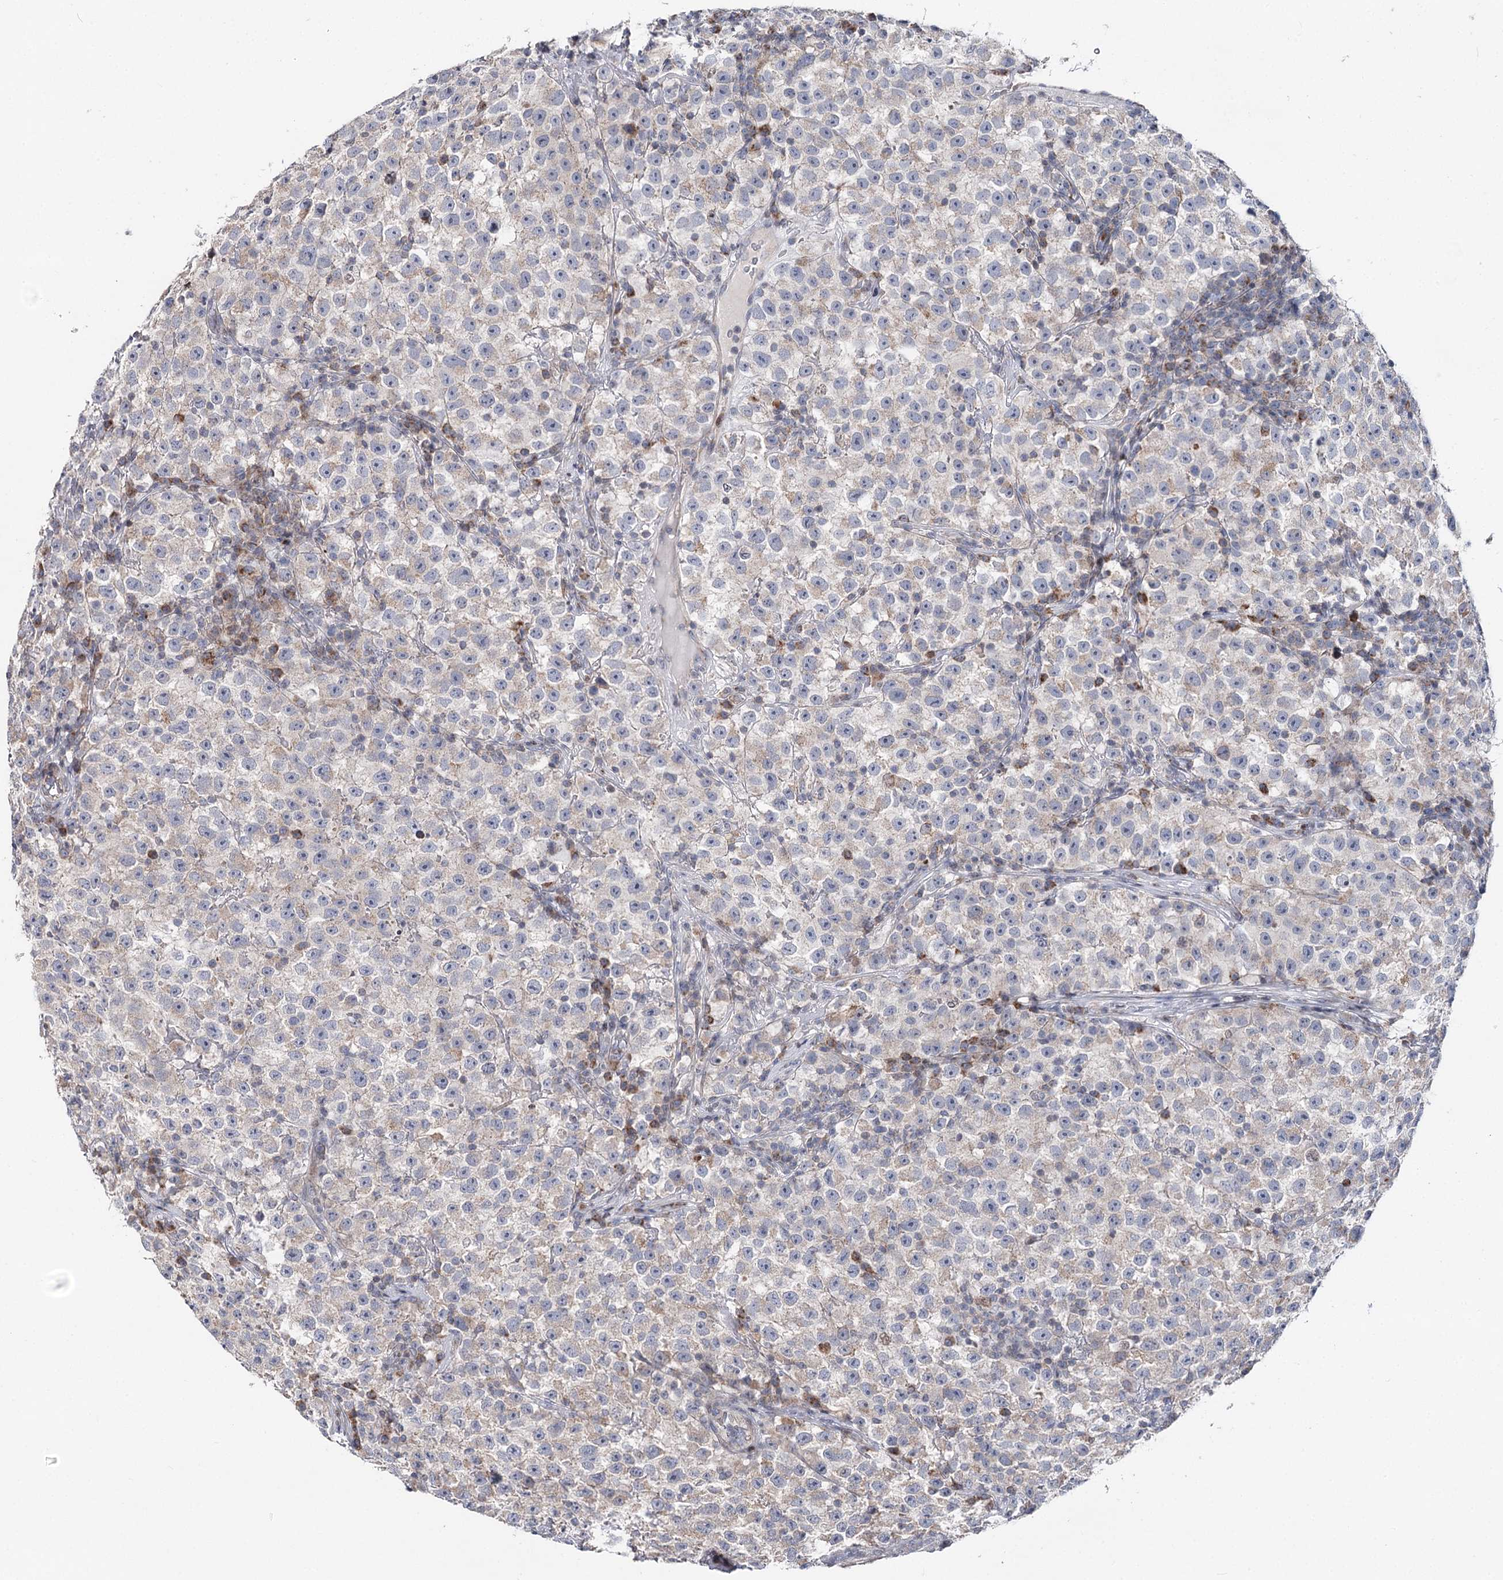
{"staining": {"intensity": "negative", "quantity": "none", "location": "none"}, "tissue": "testis cancer", "cell_type": "Tumor cells", "image_type": "cancer", "snomed": [{"axis": "morphology", "description": "Seminoma, NOS"}, {"axis": "topography", "description": "Testis"}], "caption": "An image of testis cancer (seminoma) stained for a protein reveals no brown staining in tumor cells. Brightfield microscopy of immunohistochemistry stained with DAB (brown) and hematoxylin (blue), captured at high magnification.", "gene": "PTGR1", "patient": {"sex": "male", "age": 22}}